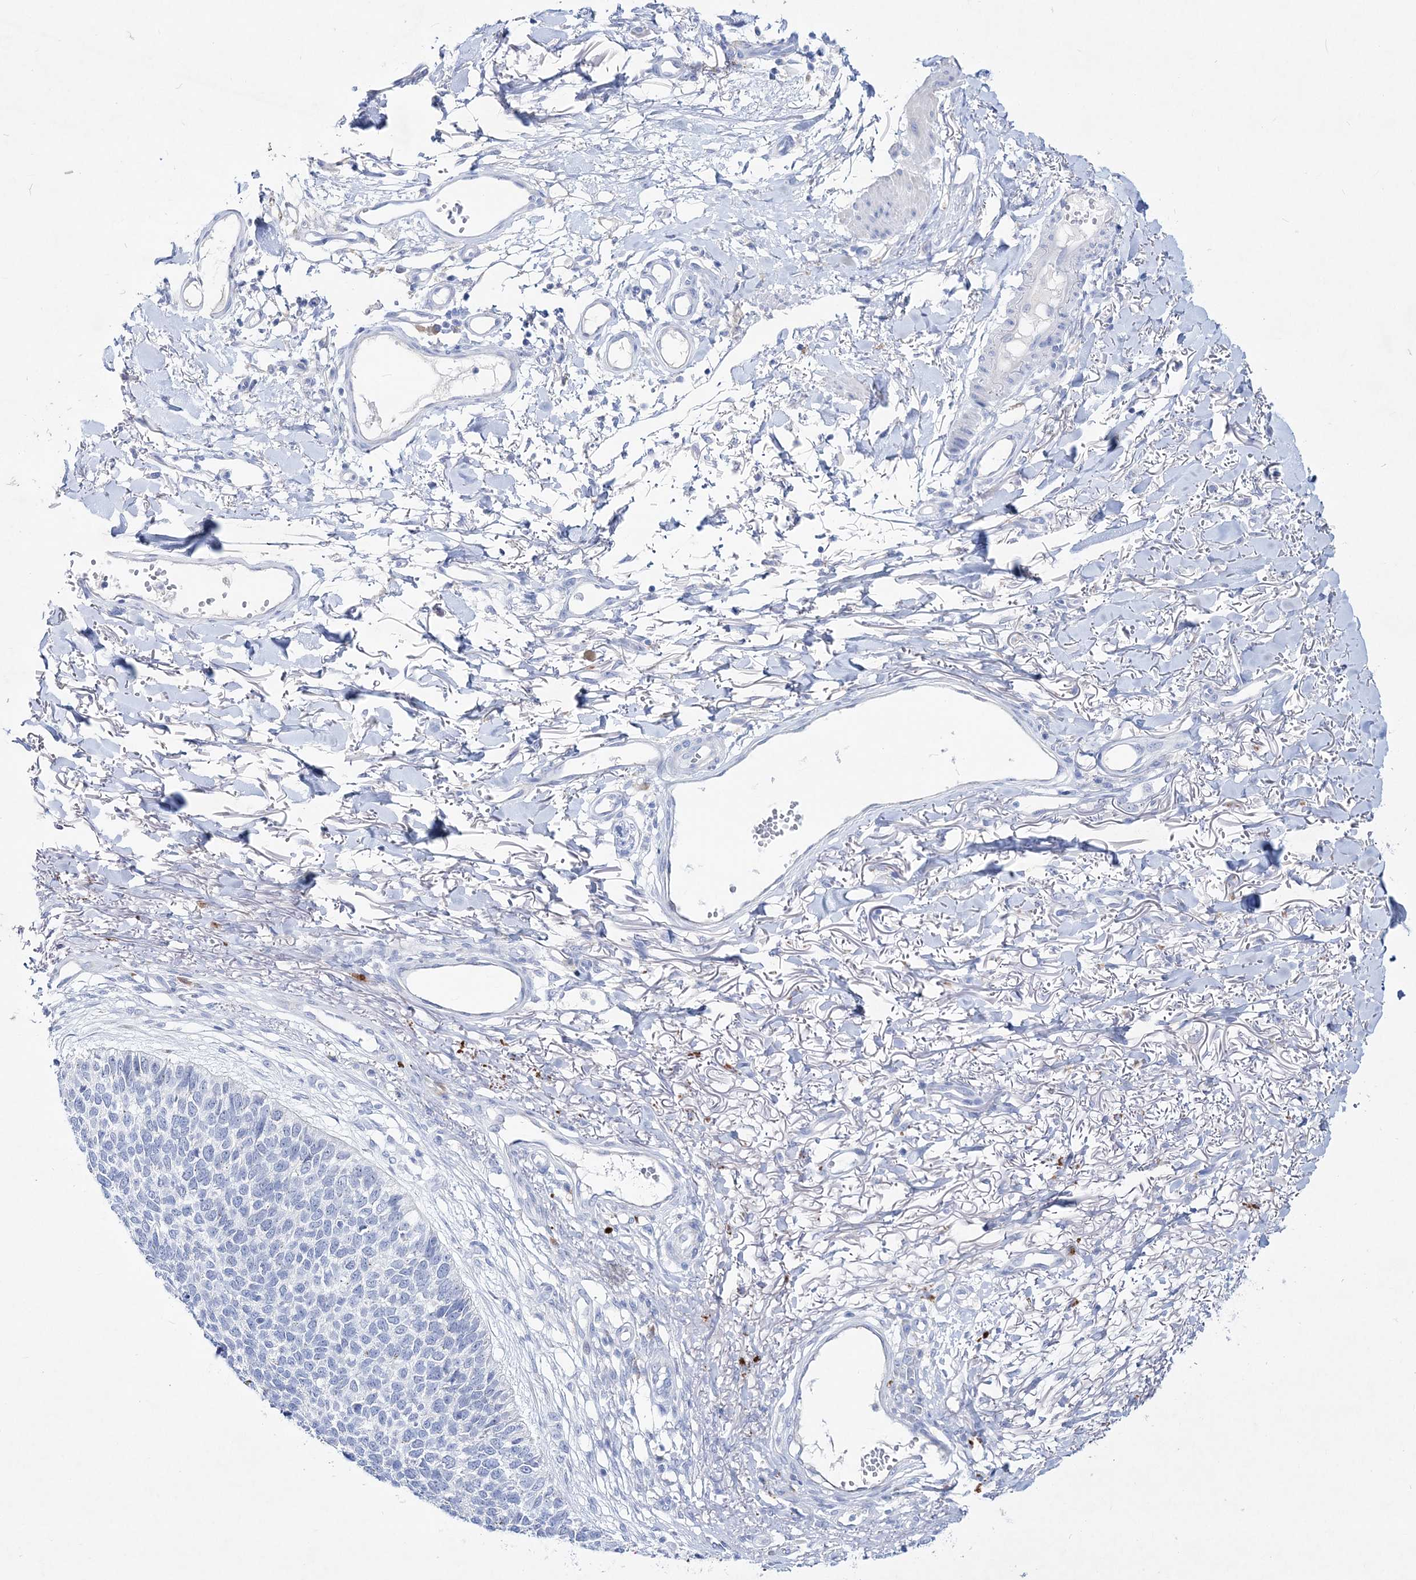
{"staining": {"intensity": "negative", "quantity": "none", "location": "none"}, "tissue": "skin cancer", "cell_type": "Tumor cells", "image_type": "cancer", "snomed": [{"axis": "morphology", "description": "Basal cell carcinoma"}, {"axis": "topography", "description": "Skin"}], "caption": "The immunohistochemistry image has no significant staining in tumor cells of skin cancer tissue.", "gene": "SPINK7", "patient": {"sex": "female", "age": 84}}